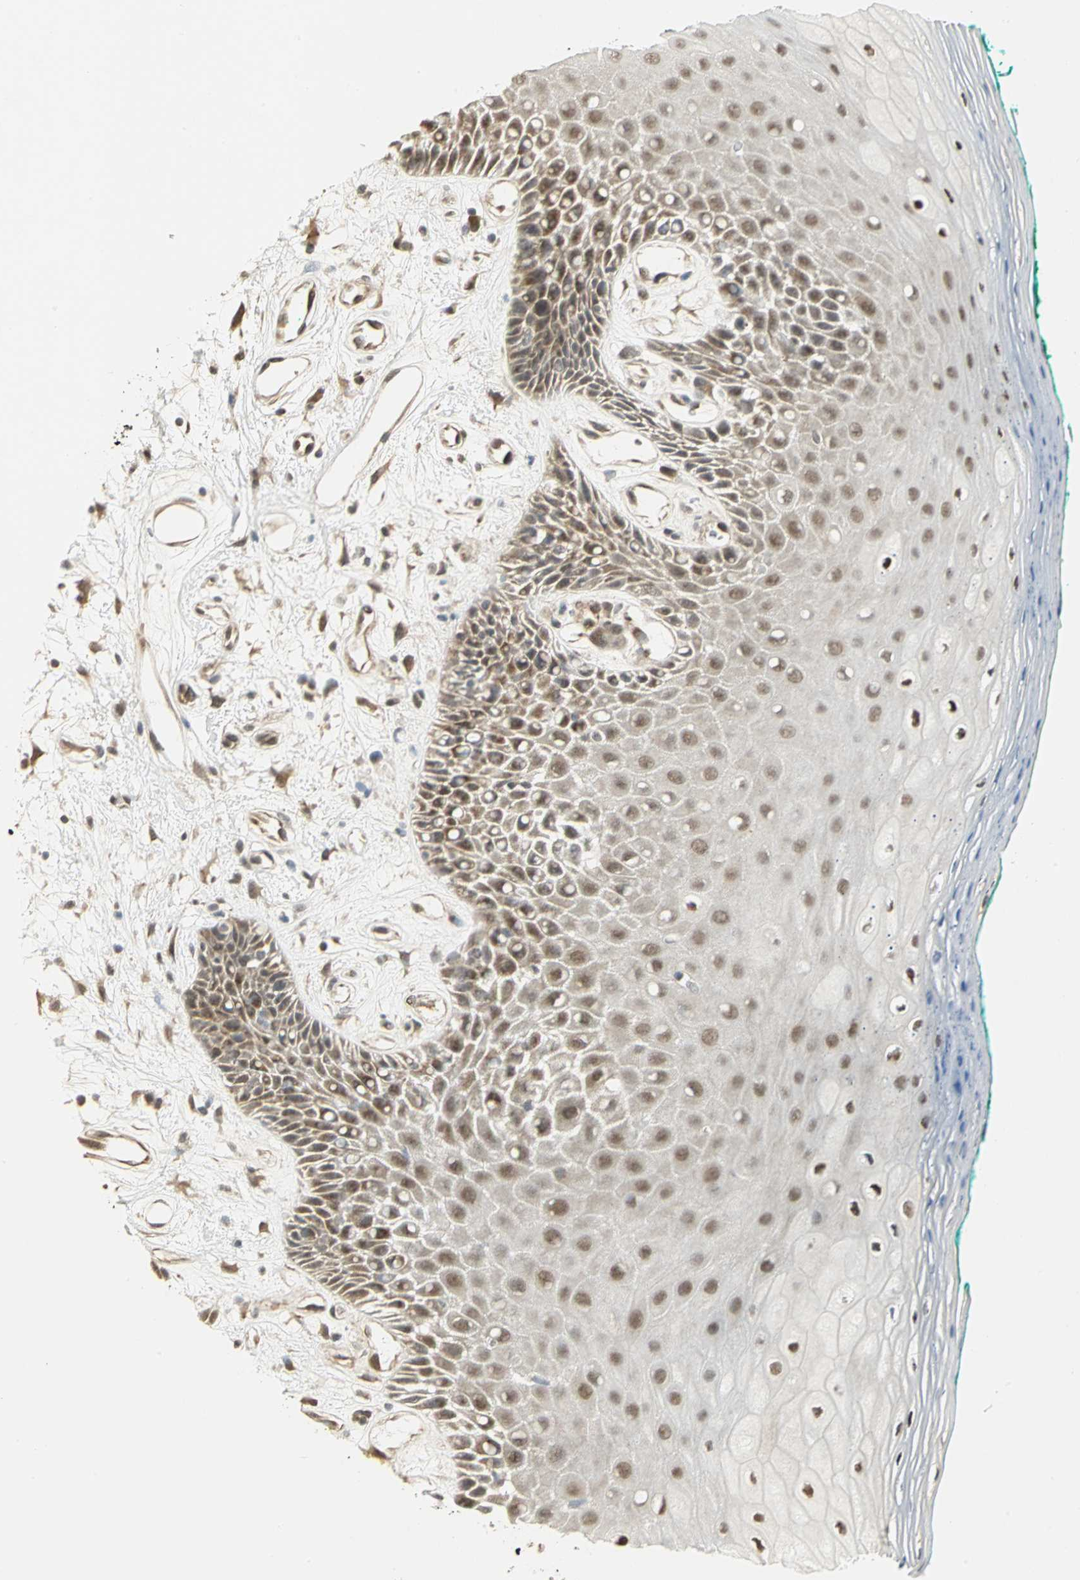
{"staining": {"intensity": "moderate", "quantity": ">75%", "location": "cytoplasmic/membranous,nuclear"}, "tissue": "oral mucosa", "cell_type": "Squamous epithelial cells", "image_type": "normal", "snomed": [{"axis": "morphology", "description": "Normal tissue, NOS"}, {"axis": "morphology", "description": "Squamous cell carcinoma, NOS"}, {"axis": "topography", "description": "Skeletal muscle"}, {"axis": "topography", "description": "Oral tissue"}, {"axis": "topography", "description": "Head-Neck"}], "caption": "Protein staining shows moderate cytoplasmic/membranous,nuclear expression in approximately >75% of squamous epithelial cells in benign oral mucosa.", "gene": "PSMC4", "patient": {"sex": "female", "age": 84}}